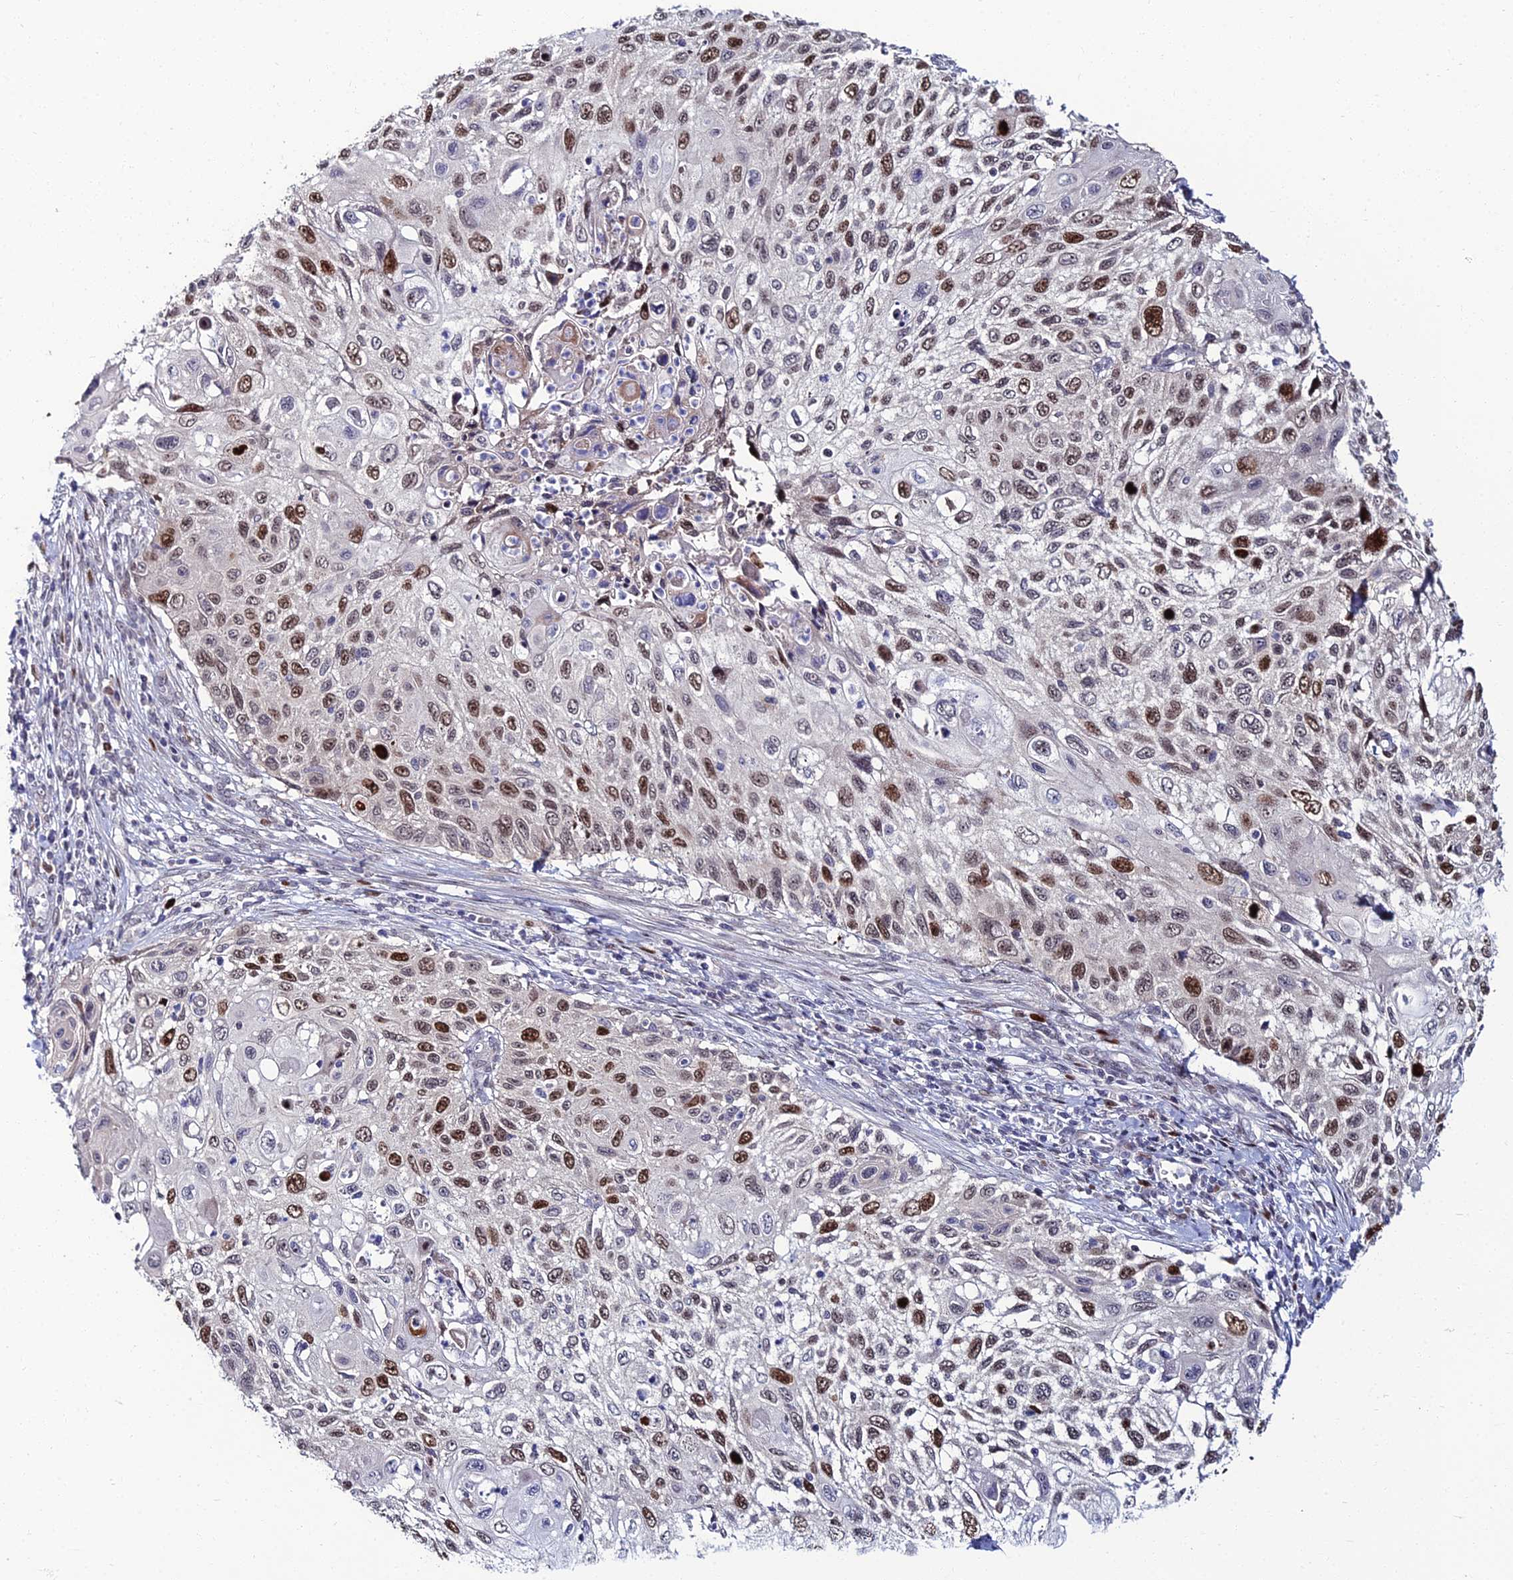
{"staining": {"intensity": "strong", "quantity": "25%-75%", "location": "nuclear"}, "tissue": "cervical cancer", "cell_type": "Tumor cells", "image_type": "cancer", "snomed": [{"axis": "morphology", "description": "Squamous cell carcinoma, NOS"}, {"axis": "topography", "description": "Cervix"}], "caption": "Immunohistochemical staining of human squamous cell carcinoma (cervical) displays high levels of strong nuclear protein staining in approximately 25%-75% of tumor cells.", "gene": "TAF9B", "patient": {"sex": "female", "age": 70}}